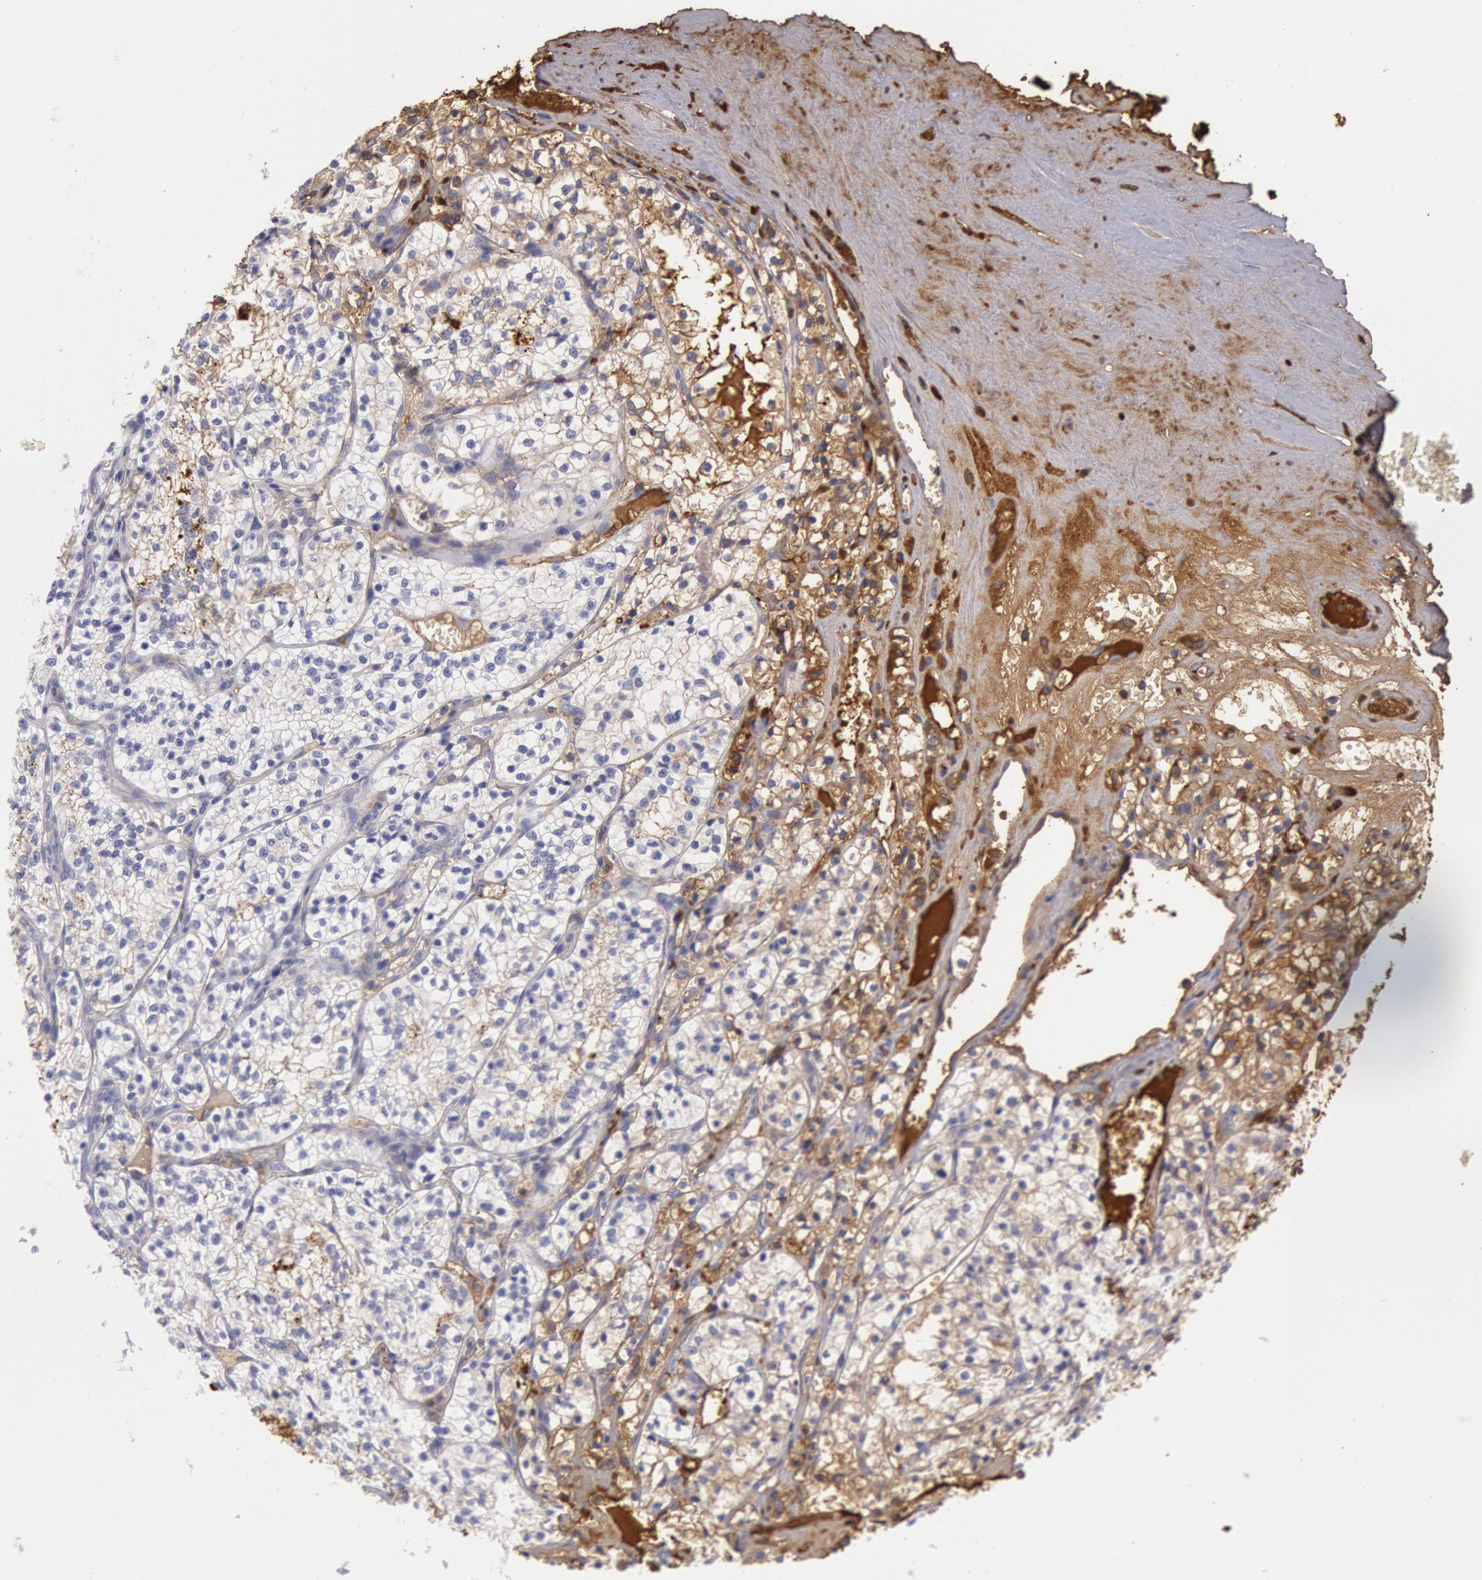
{"staining": {"intensity": "weak", "quantity": "<25%", "location": "cytoplasmic/membranous"}, "tissue": "renal cancer", "cell_type": "Tumor cells", "image_type": "cancer", "snomed": [{"axis": "morphology", "description": "Adenocarcinoma, NOS"}, {"axis": "topography", "description": "Kidney"}], "caption": "This is a histopathology image of IHC staining of renal cancer, which shows no staining in tumor cells.", "gene": "IGHG1", "patient": {"sex": "male", "age": 61}}